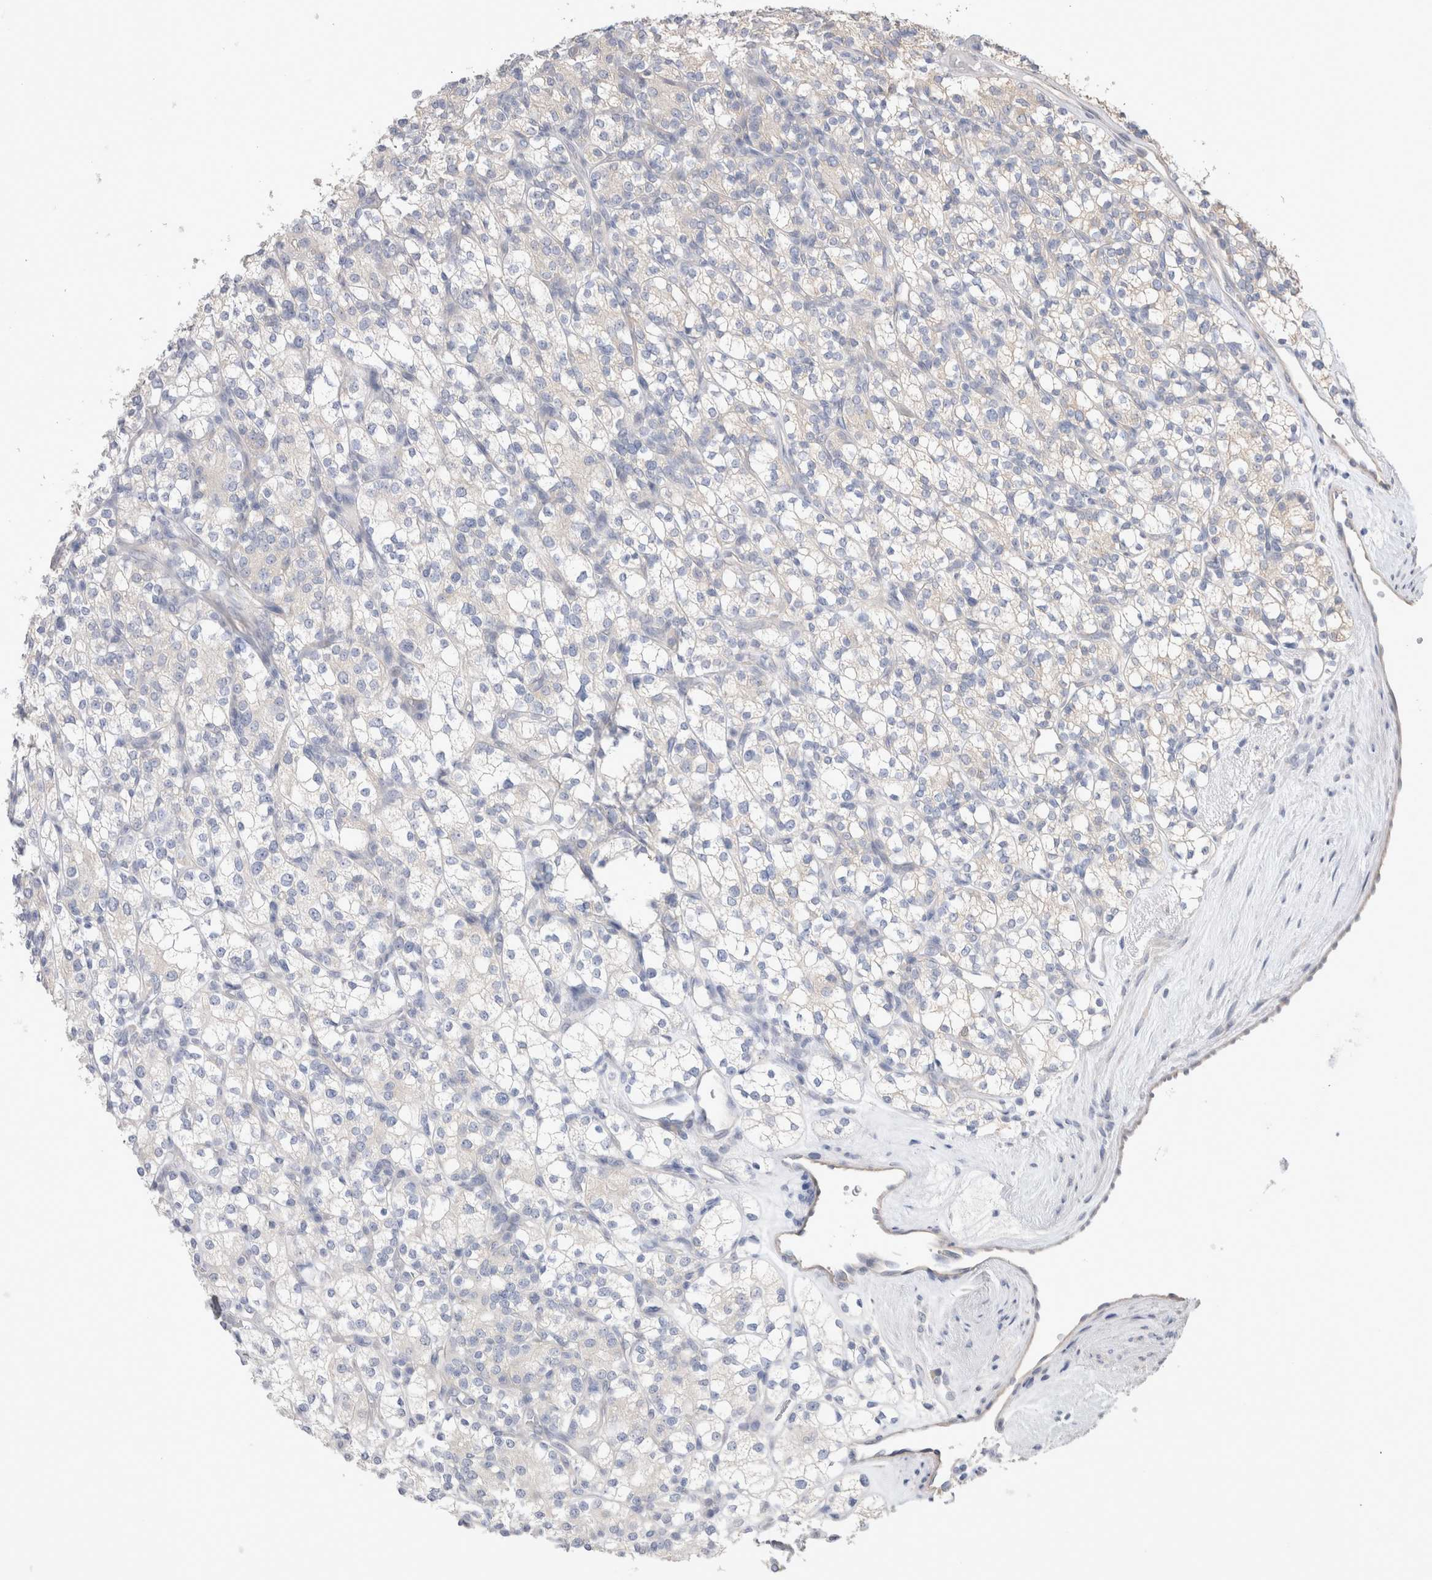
{"staining": {"intensity": "negative", "quantity": "none", "location": "none"}, "tissue": "renal cancer", "cell_type": "Tumor cells", "image_type": "cancer", "snomed": [{"axis": "morphology", "description": "Adenocarcinoma, NOS"}, {"axis": "topography", "description": "Kidney"}], "caption": "Histopathology image shows no significant protein positivity in tumor cells of adenocarcinoma (renal).", "gene": "DMD", "patient": {"sex": "male", "age": 77}}